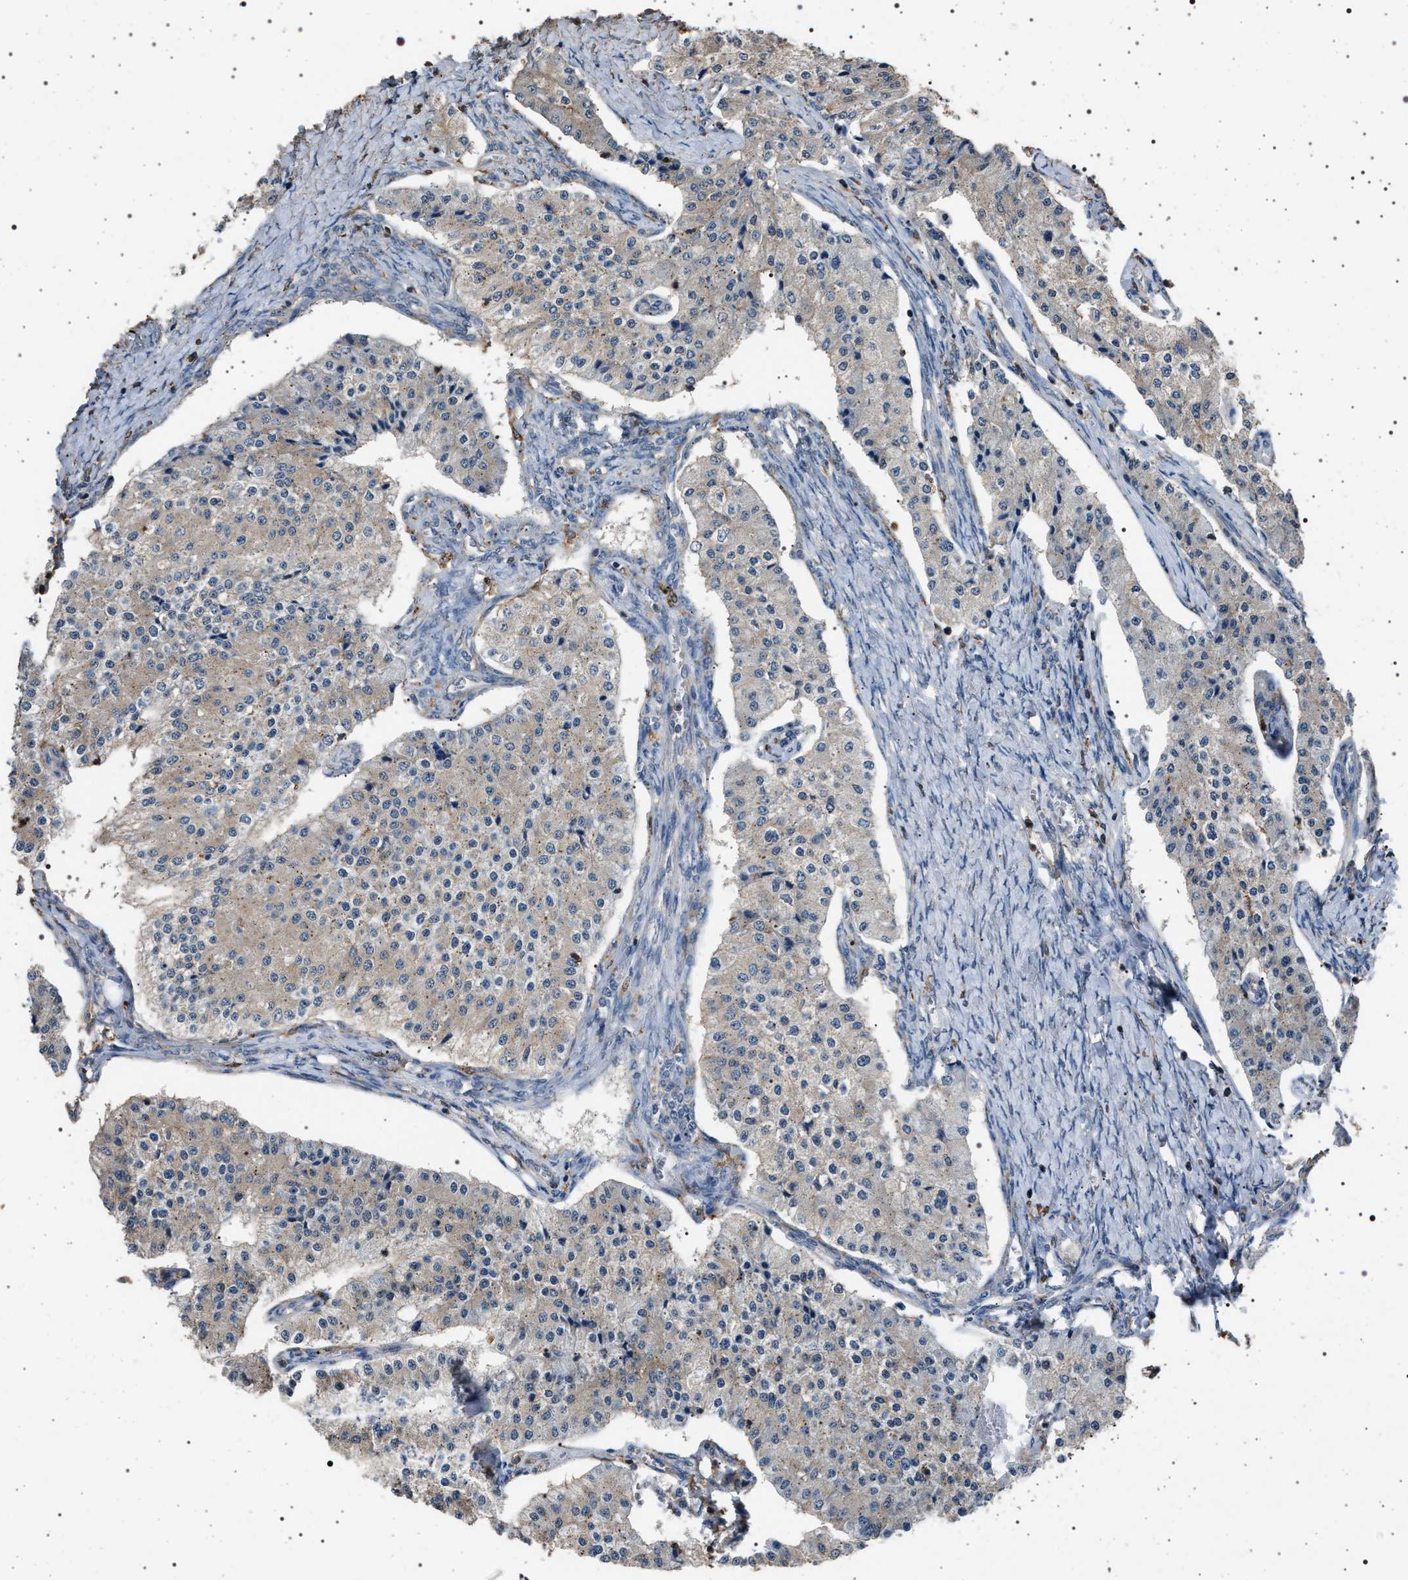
{"staining": {"intensity": "weak", "quantity": "<25%", "location": "cytoplasmic/membranous"}, "tissue": "carcinoid", "cell_type": "Tumor cells", "image_type": "cancer", "snomed": [{"axis": "morphology", "description": "Carcinoid, malignant, NOS"}, {"axis": "topography", "description": "Colon"}], "caption": "Immunohistochemistry of carcinoid reveals no expression in tumor cells.", "gene": "SMAP2", "patient": {"sex": "female", "age": 52}}